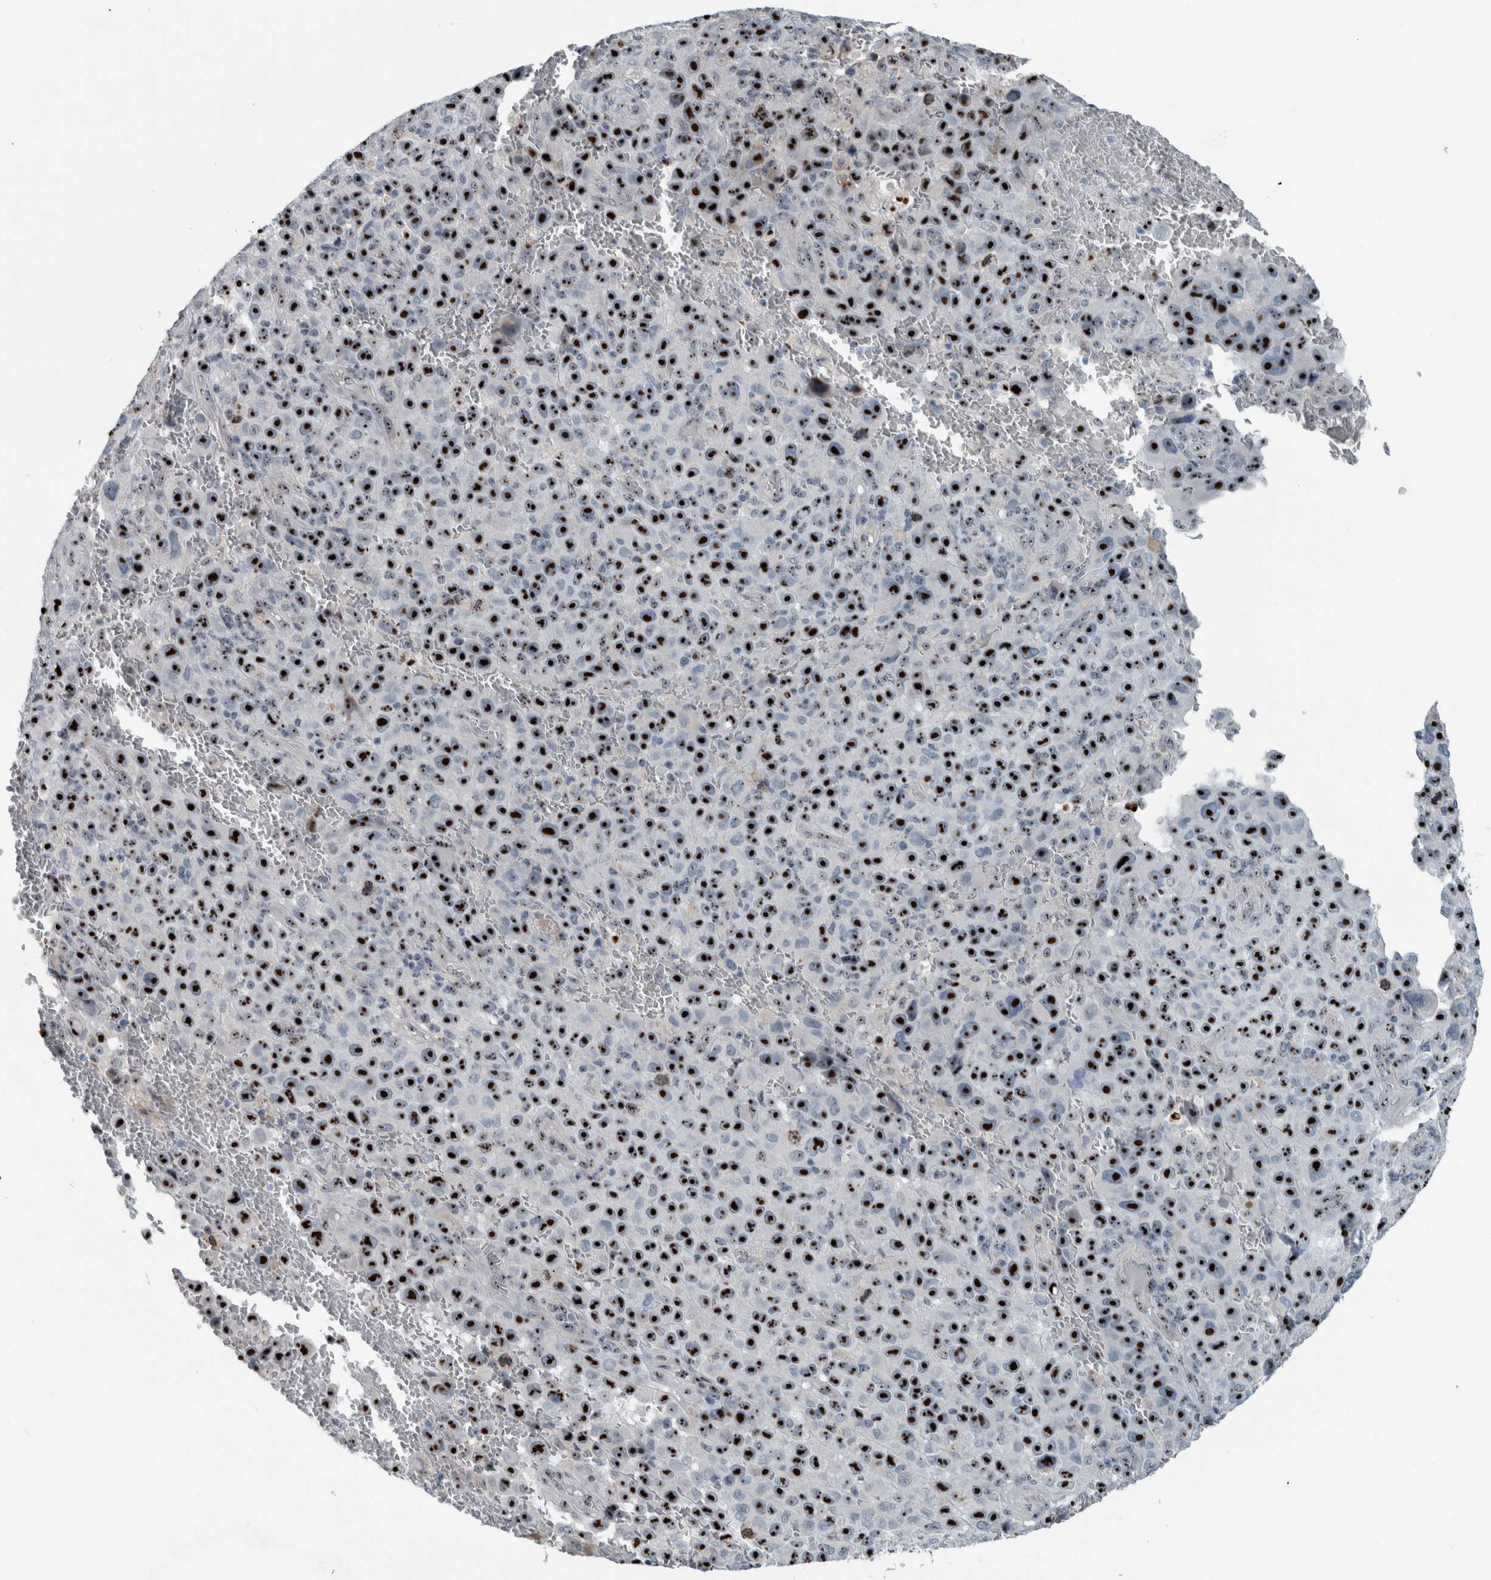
{"staining": {"intensity": "strong", "quantity": ">75%", "location": "nuclear"}, "tissue": "melanoma", "cell_type": "Tumor cells", "image_type": "cancer", "snomed": [{"axis": "morphology", "description": "Malignant melanoma, NOS"}, {"axis": "topography", "description": "Skin"}], "caption": "A photomicrograph of human malignant melanoma stained for a protein shows strong nuclear brown staining in tumor cells.", "gene": "UTP6", "patient": {"sex": "female", "age": 82}}